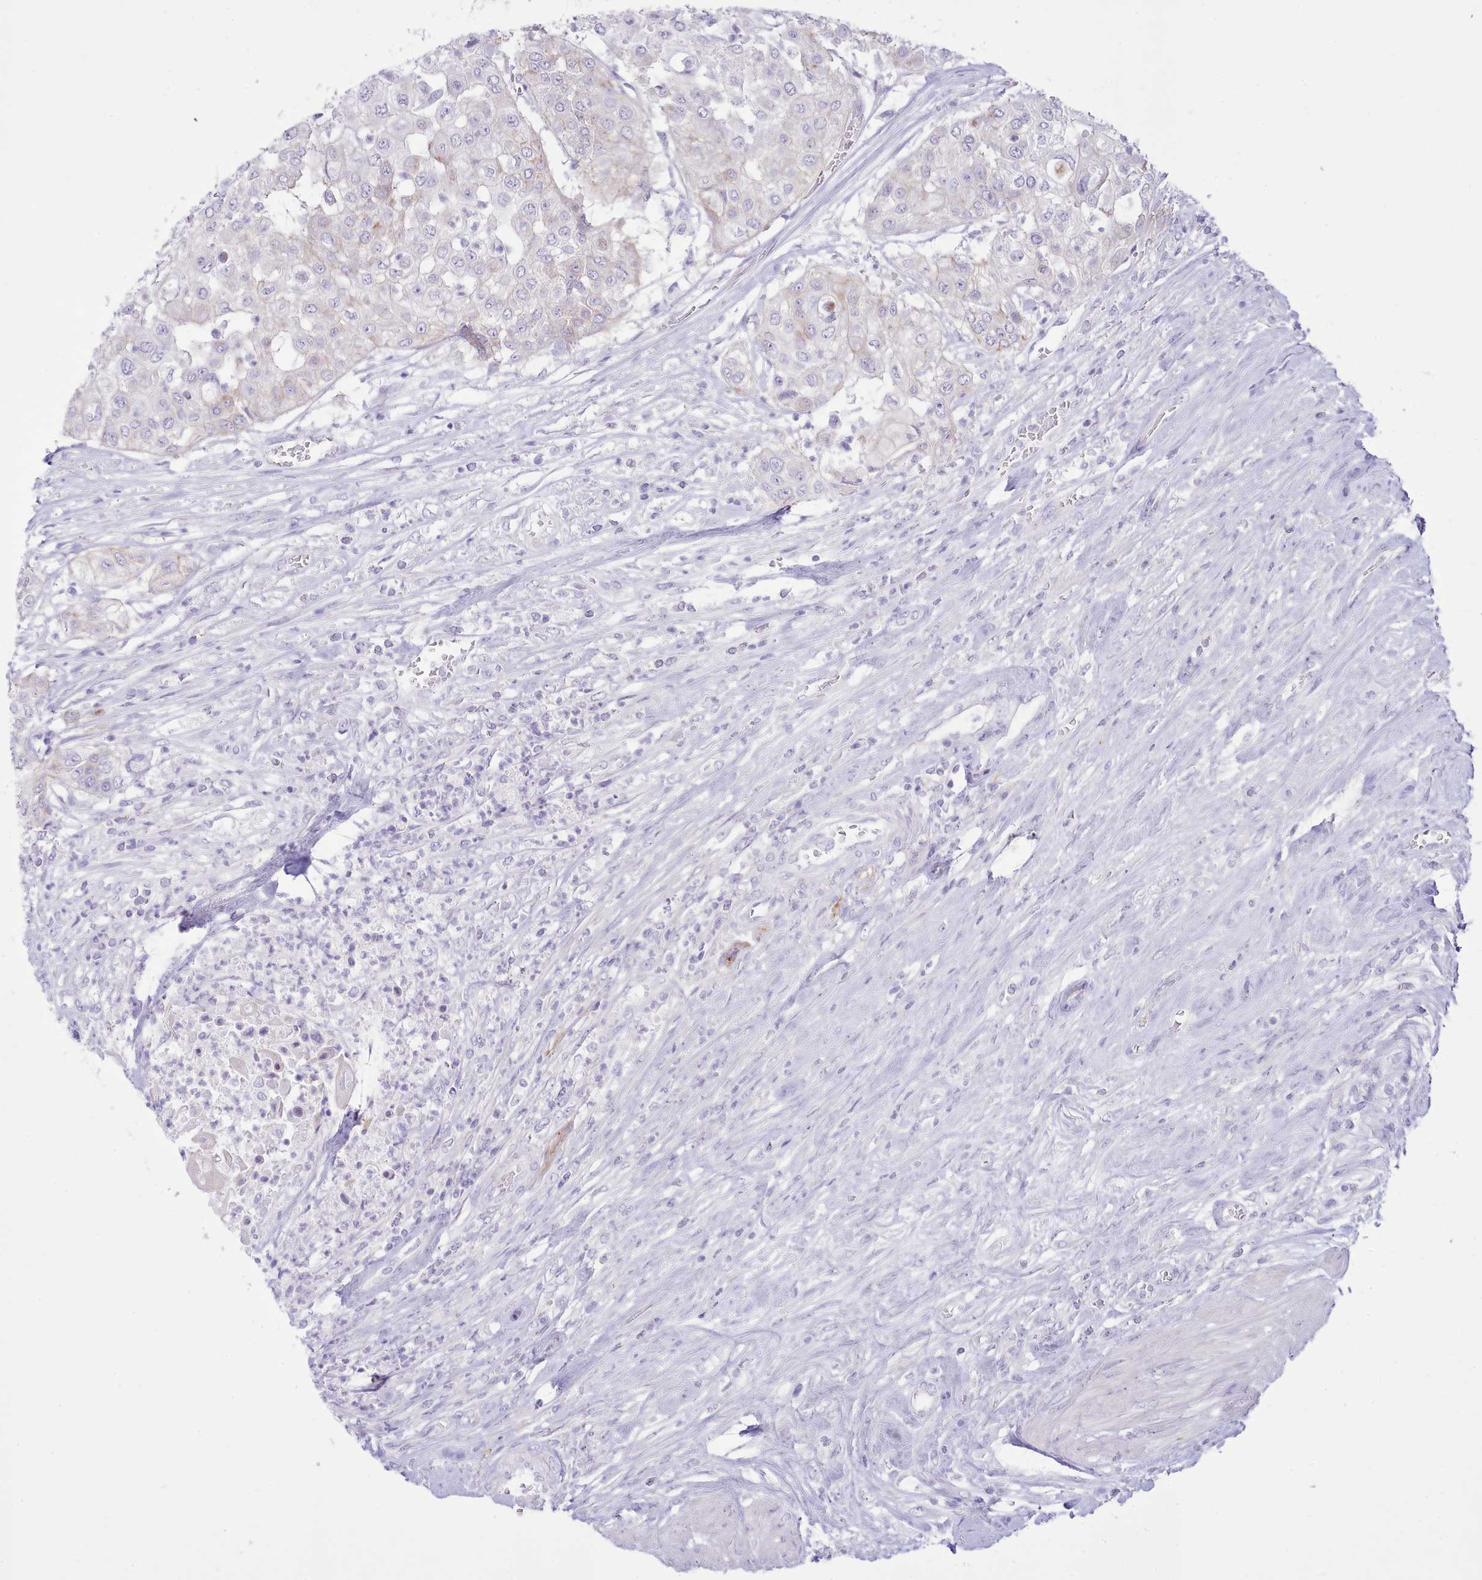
{"staining": {"intensity": "negative", "quantity": "none", "location": "none"}, "tissue": "urothelial cancer", "cell_type": "Tumor cells", "image_type": "cancer", "snomed": [{"axis": "morphology", "description": "Urothelial carcinoma, High grade"}, {"axis": "topography", "description": "Urinary bladder"}], "caption": "Immunohistochemistry of human urothelial cancer reveals no staining in tumor cells.", "gene": "MDFI", "patient": {"sex": "female", "age": 79}}